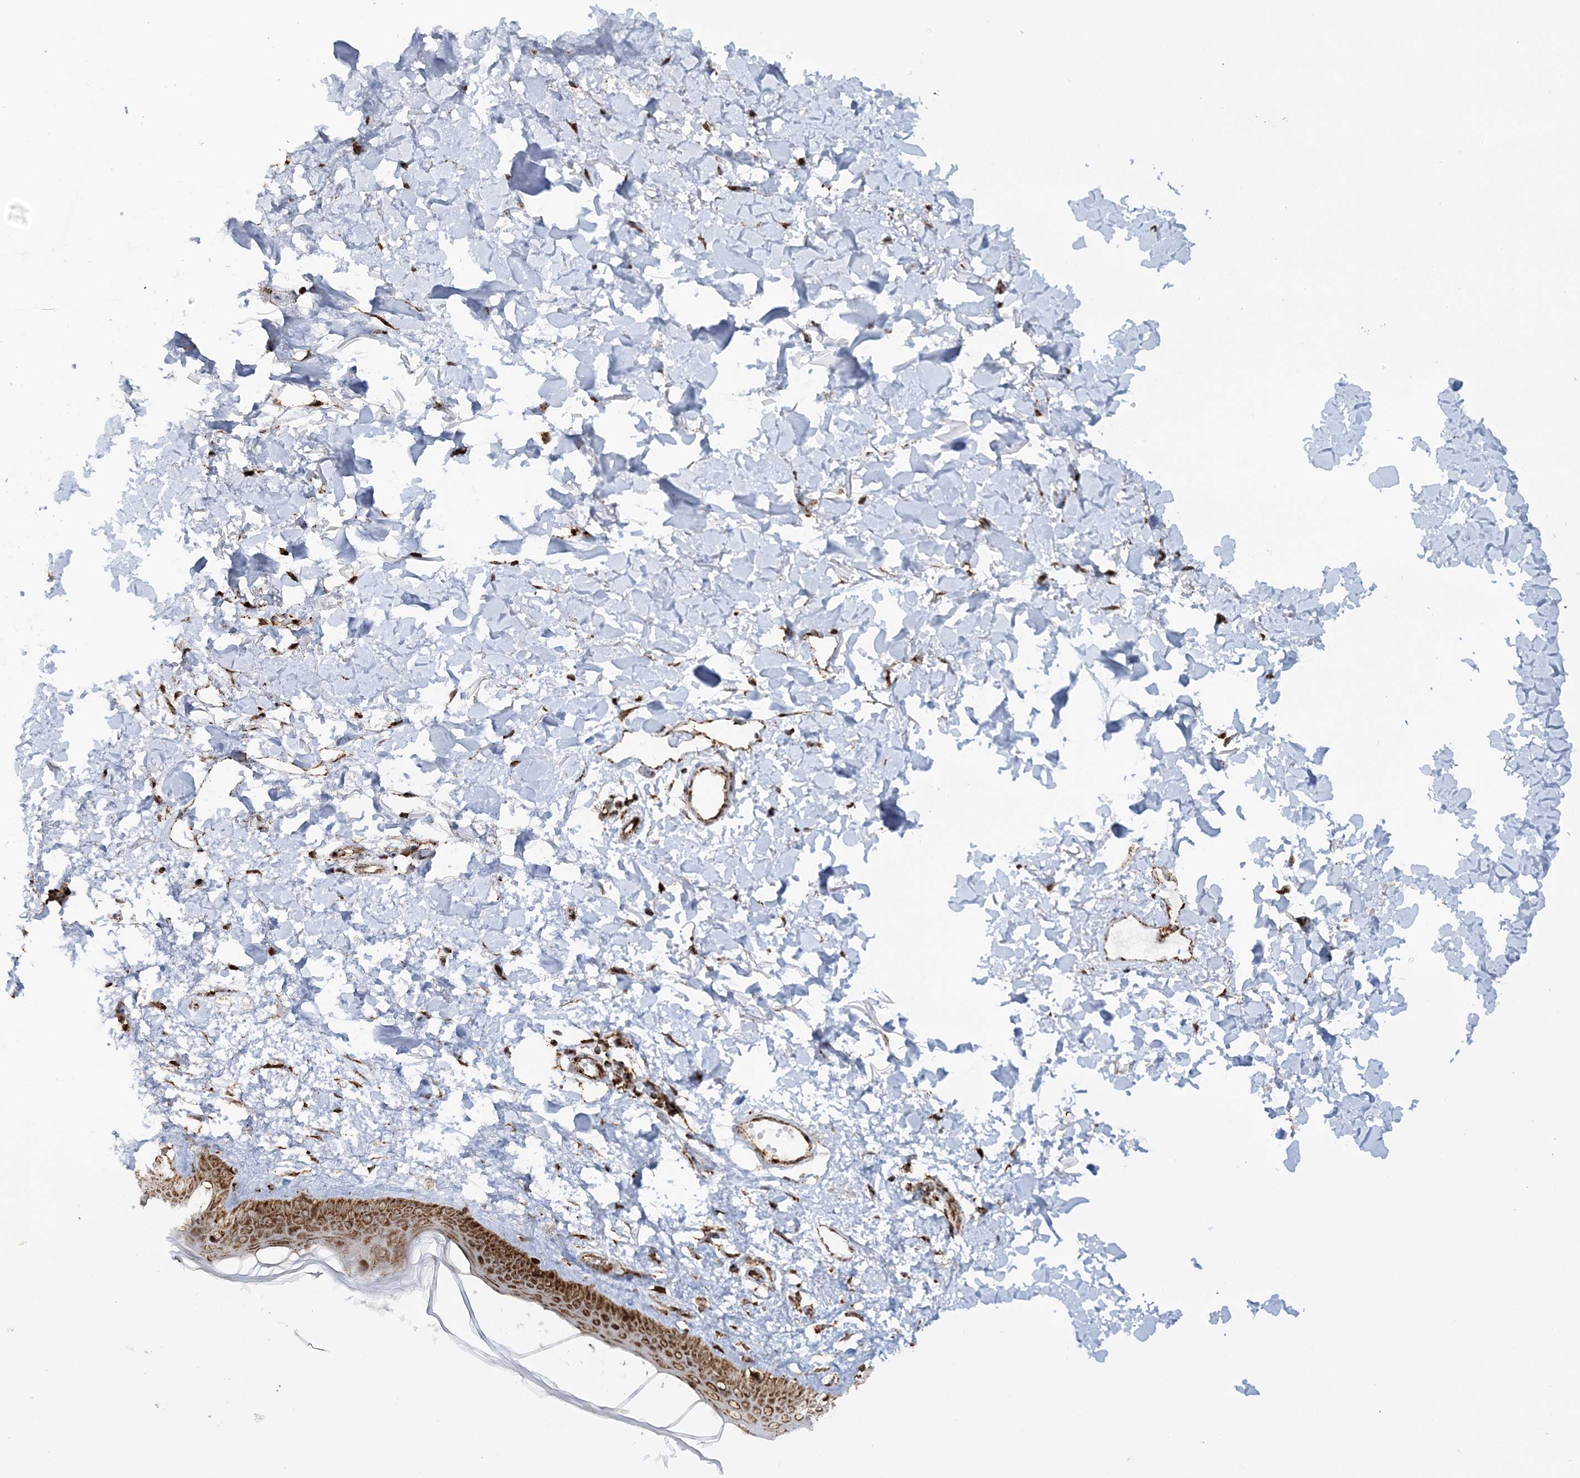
{"staining": {"intensity": "strong", "quantity": ">75%", "location": "cytoplasmic/membranous,nuclear"}, "tissue": "skin", "cell_type": "Fibroblasts", "image_type": "normal", "snomed": [{"axis": "morphology", "description": "Normal tissue, NOS"}, {"axis": "topography", "description": "Skin"}], "caption": "Human skin stained for a protein (brown) exhibits strong cytoplasmic/membranous,nuclear positive staining in approximately >75% of fibroblasts.", "gene": "CRY2", "patient": {"sex": "female", "age": 58}}